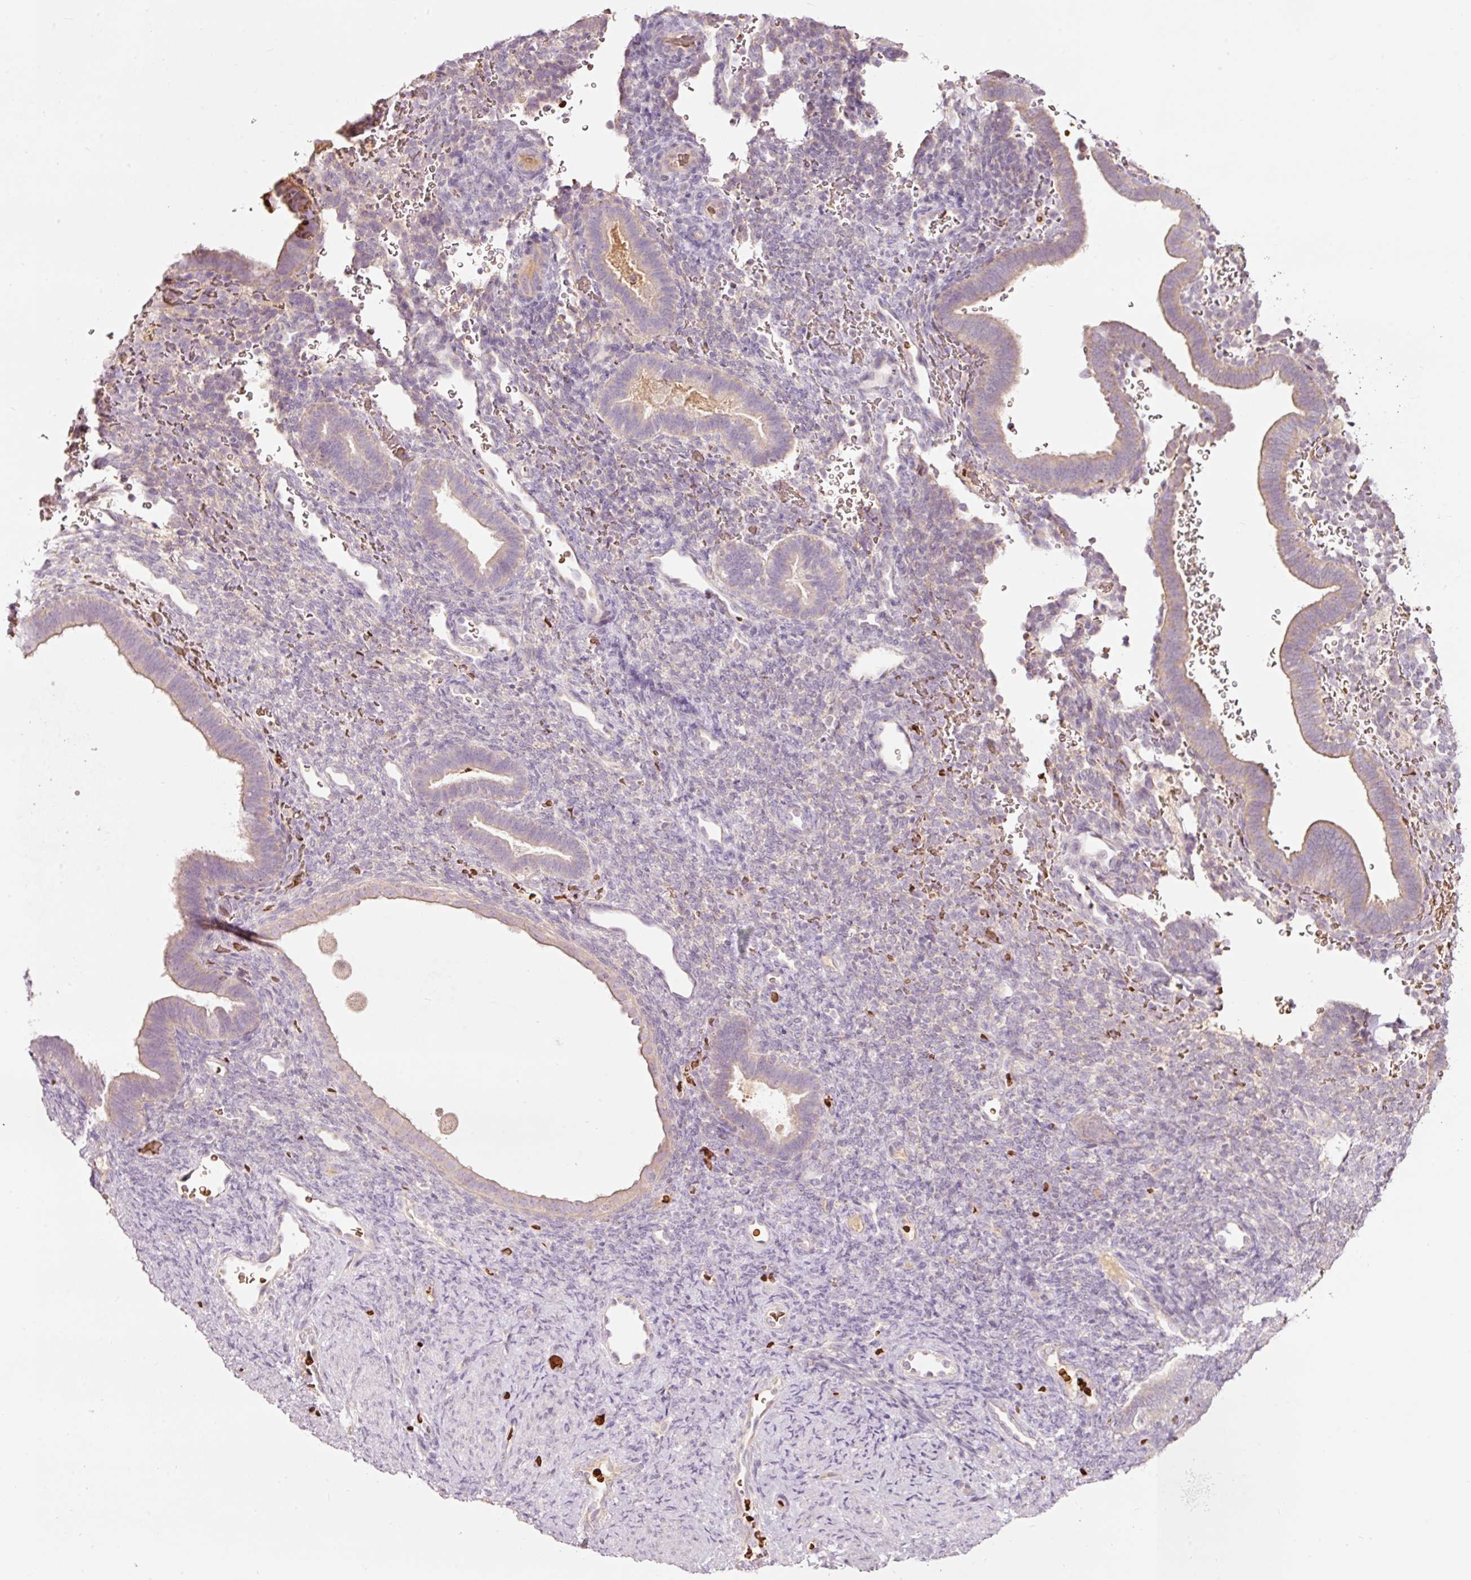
{"staining": {"intensity": "negative", "quantity": "none", "location": "none"}, "tissue": "endometrium", "cell_type": "Cells in endometrial stroma", "image_type": "normal", "snomed": [{"axis": "morphology", "description": "Normal tissue, NOS"}, {"axis": "topography", "description": "Endometrium"}], "caption": "Immunohistochemistry (IHC) micrograph of normal endometrium: human endometrium stained with DAB (3,3'-diaminobenzidine) displays no significant protein expression in cells in endometrial stroma.", "gene": "LDHAL6B", "patient": {"sex": "female", "age": 34}}